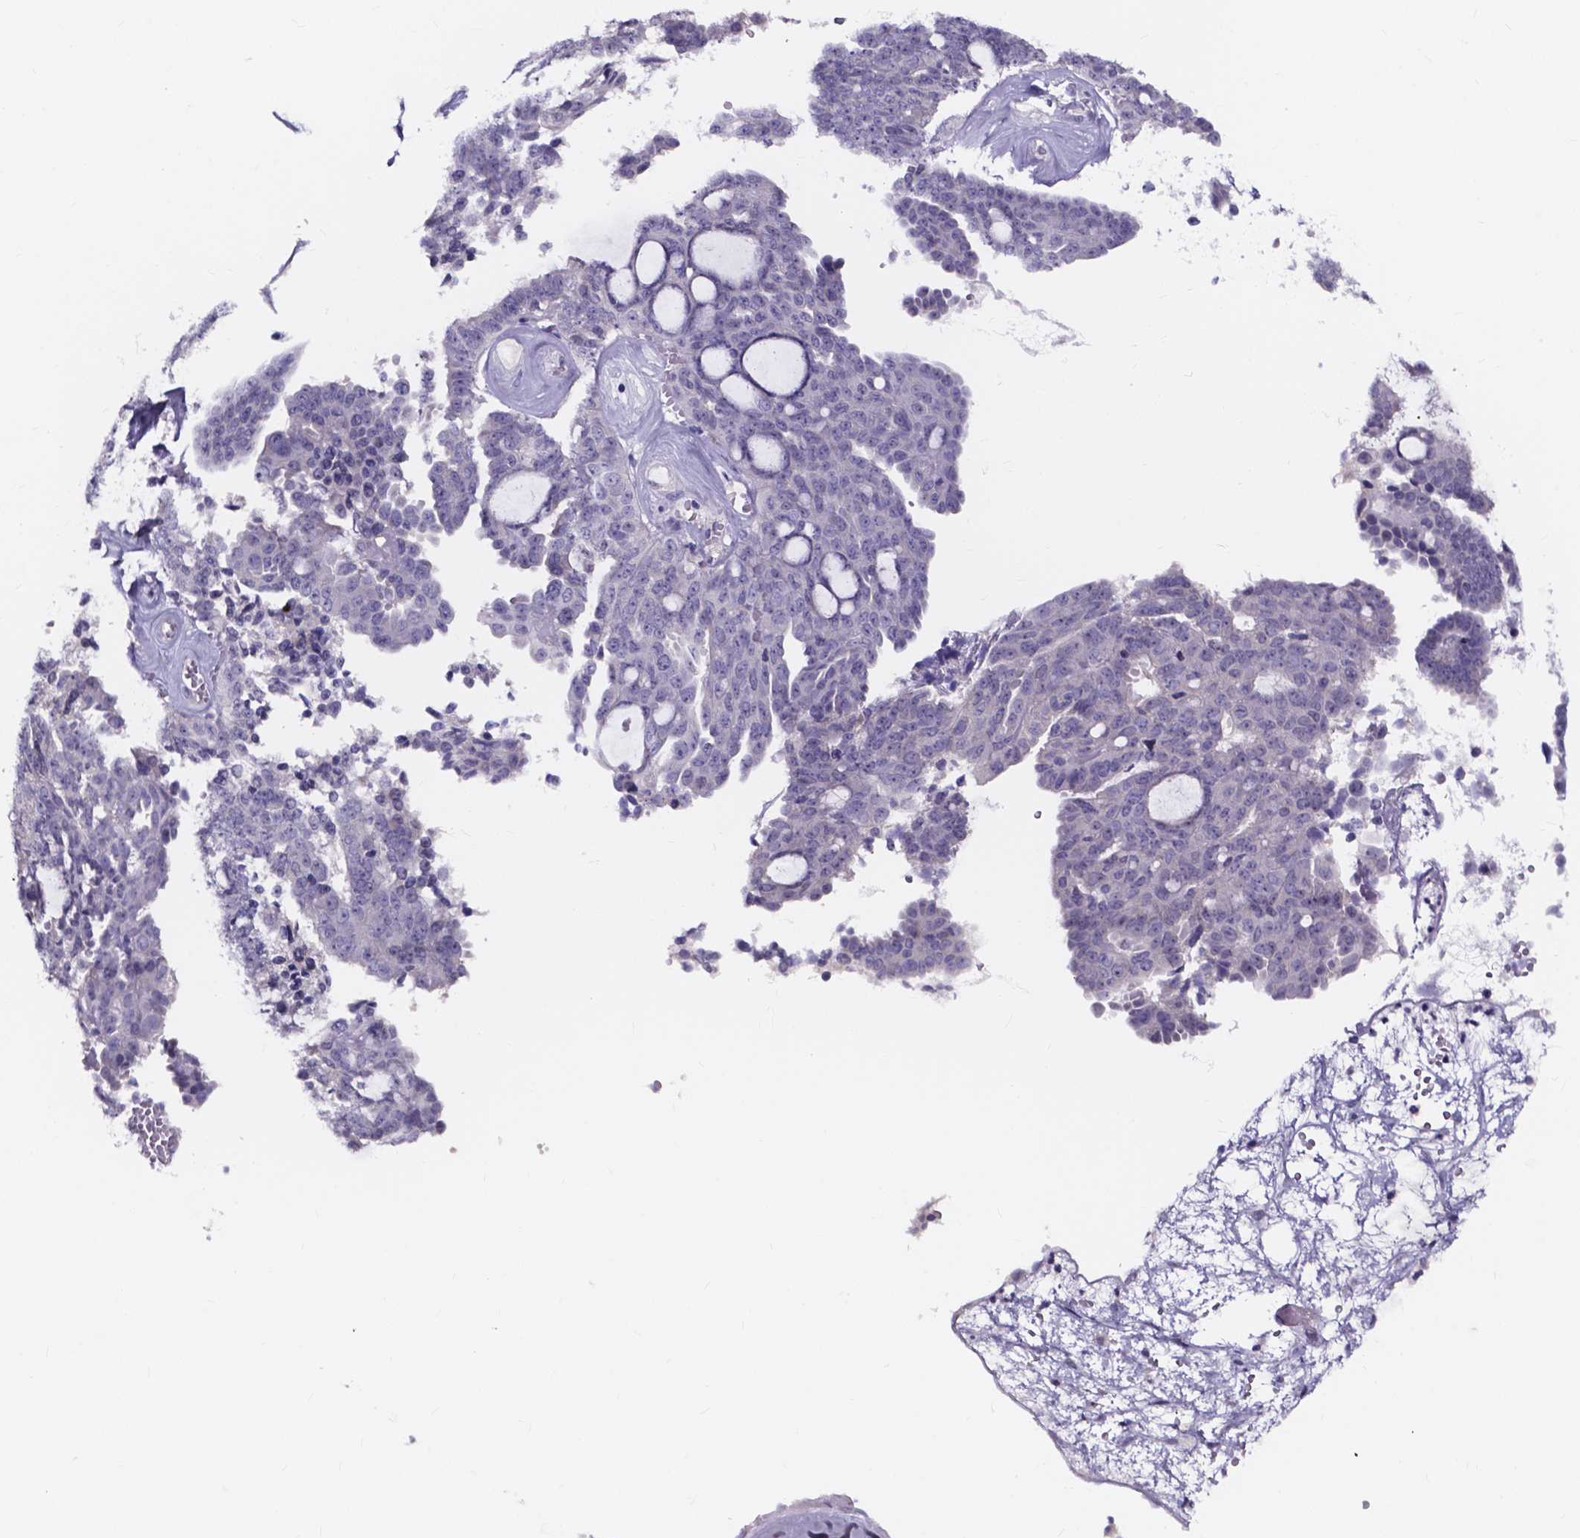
{"staining": {"intensity": "negative", "quantity": "none", "location": "none"}, "tissue": "ovarian cancer", "cell_type": "Tumor cells", "image_type": "cancer", "snomed": [{"axis": "morphology", "description": "Cystadenocarcinoma, serous, NOS"}, {"axis": "topography", "description": "Ovary"}], "caption": "Ovarian serous cystadenocarcinoma was stained to show a protein in brown. There is no significant staining in tumor cells.", "gene": "SPOCD1", "patient": {"sex": "female", "age": 71}}